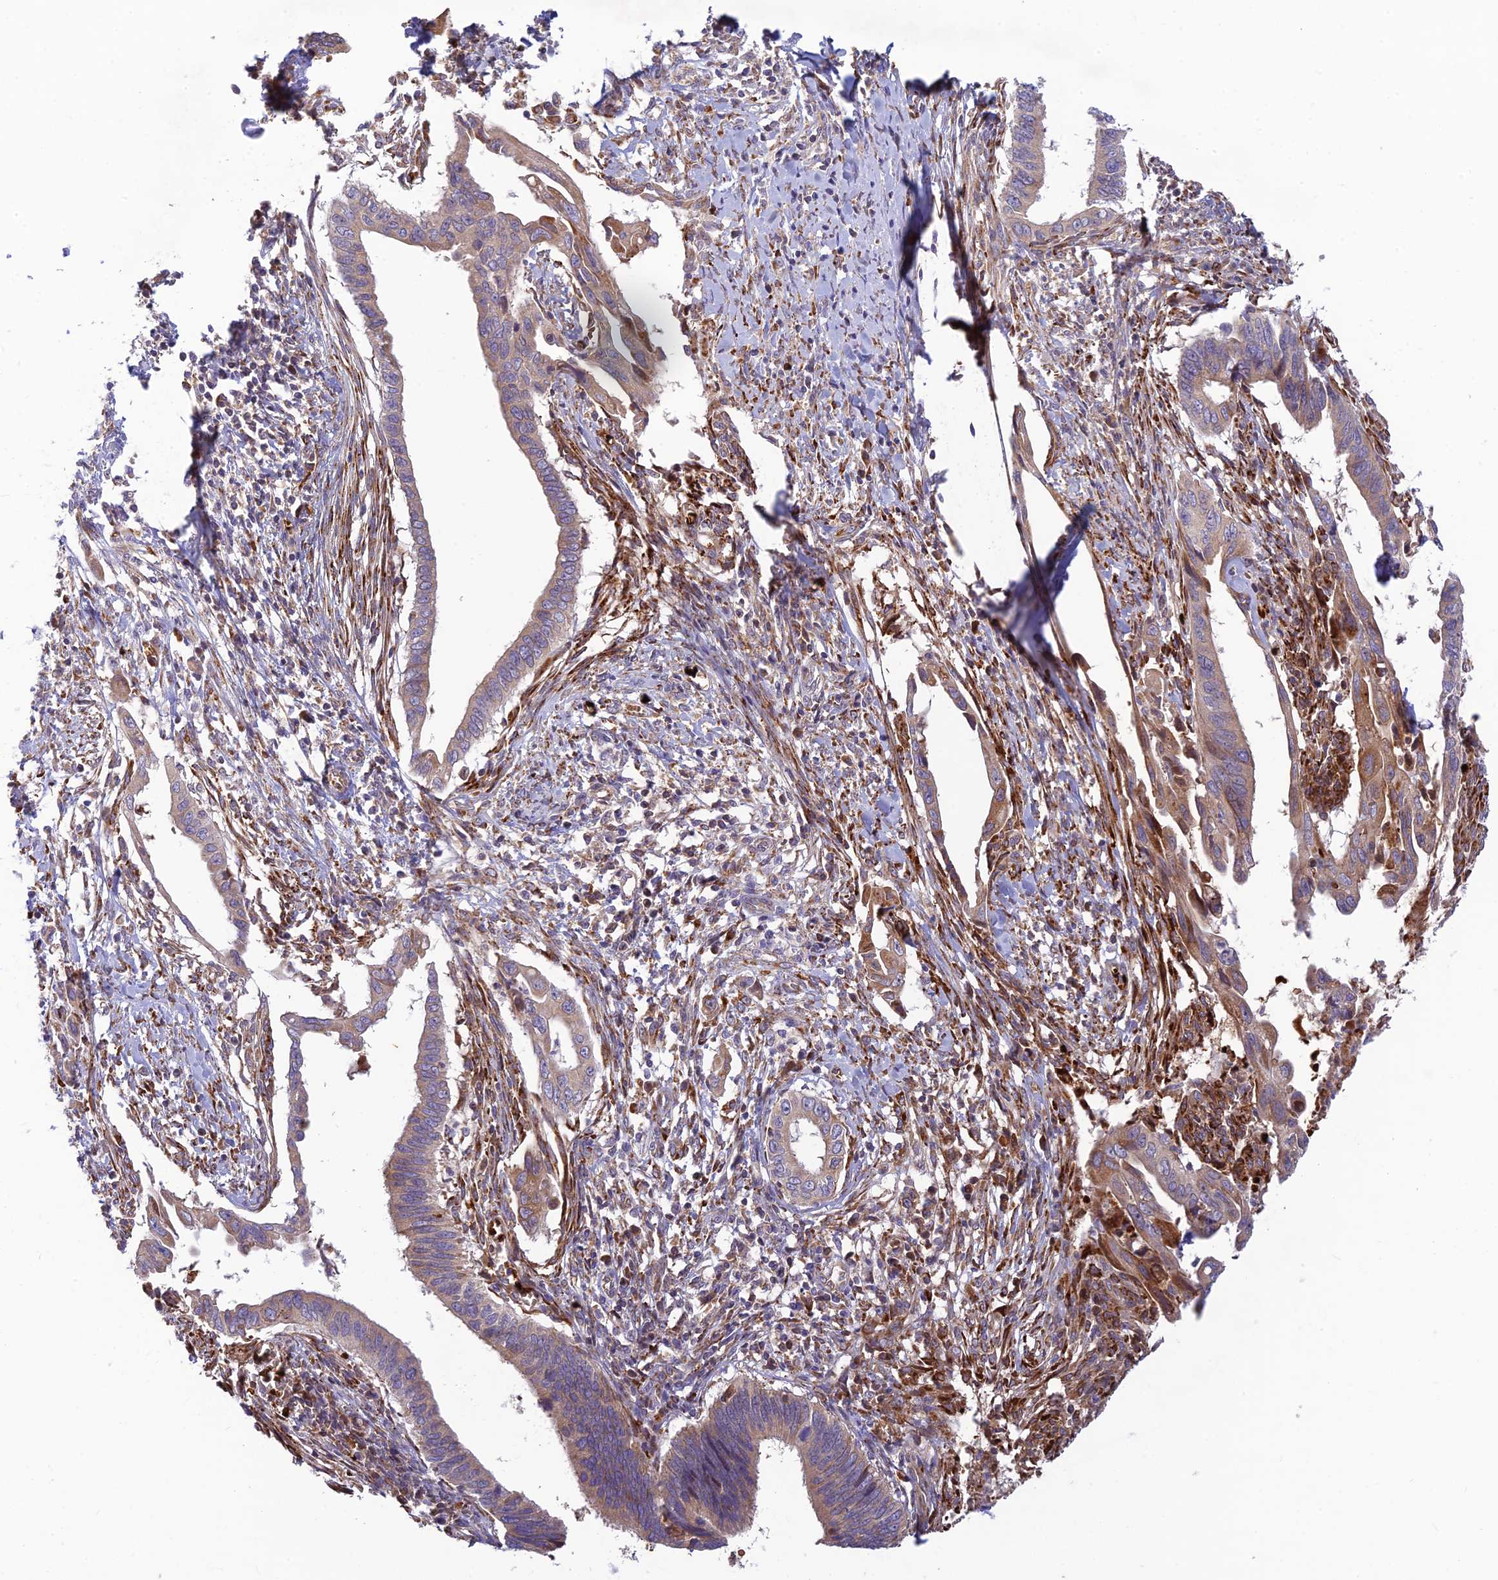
{"staining": {"intensity": "weak", "quantity": "25%-75%", "location": "cytoplasmic/membranous"}, "tissue": "cervical cancer", "cell_type": "Tumor cells", "image_type": "cancer", "snomed": [{"axis": "morphology", "description": "Adenocarcinoma, NOS"}, {"axis": "topography", "description": "Cervix"}], "caption": "About 25%-75% of tumor cells in cervical cancer (adenocarcinoma) demonstrate weak cytoplasmic/membranous protein positivity as visualized by brown immunohistochemical staining.", "gene": "UFSP2", "patient": {"sex": "female", "age": 42}}